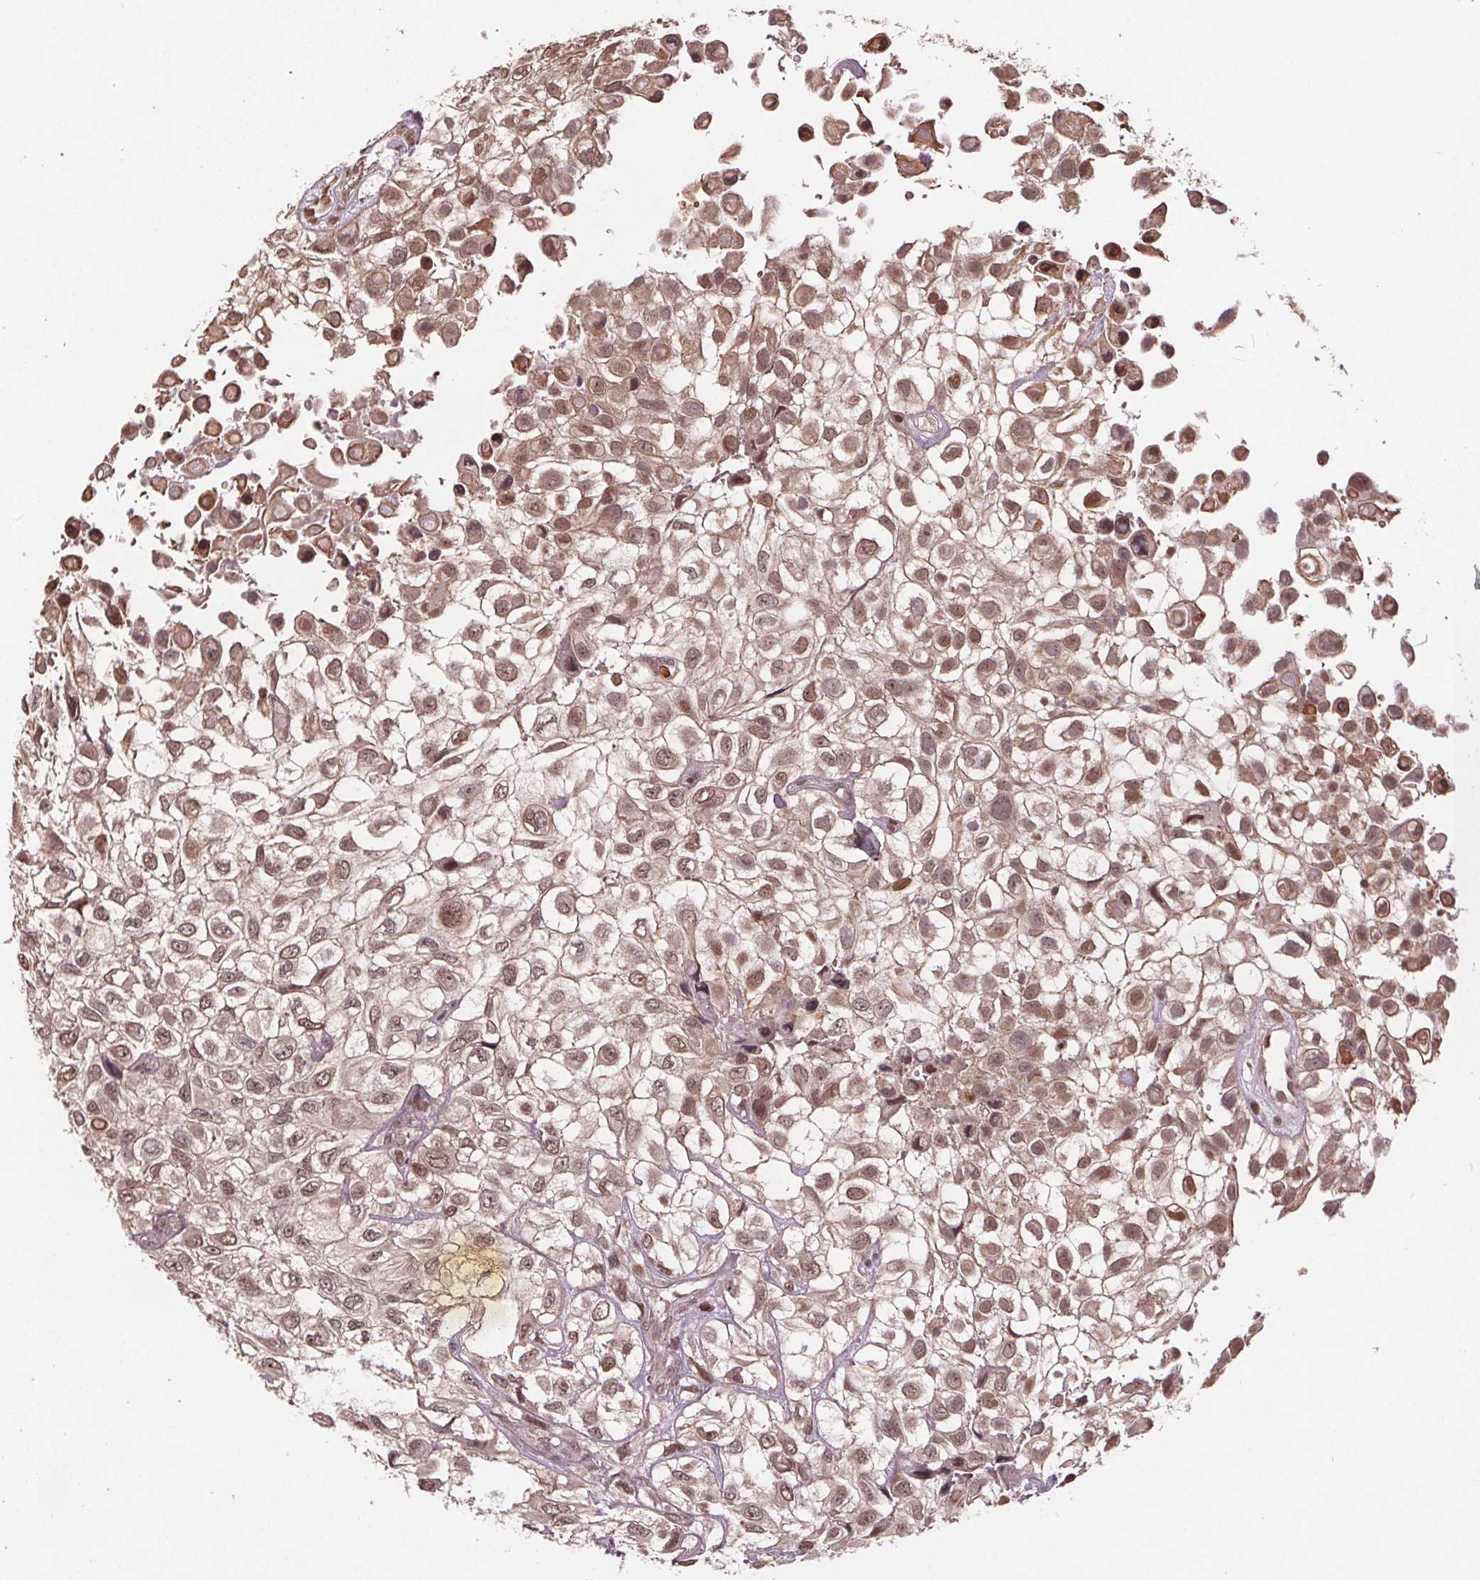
{"staining": {"intensity": "moderate", "quantity": ">75%", "location": "nuclear"}, "tissue": "urothelial cancer", "cell_type": "Tumor cells", "image_type": "cancer", "snomed": [{"axis": "morphology", "description": "Urothelial carcinoma, High grade"}, {"axis": "topography", "description": "Urinary bladder"}], "caption": "High-grade urothelial carcinoma stained for a protein (brown) demonstrates moderate nuclear positive expression in approximately >75% of tumor cells.", "gene": "HIF1AN", "patient": {"sex": "male", "age": 56}}